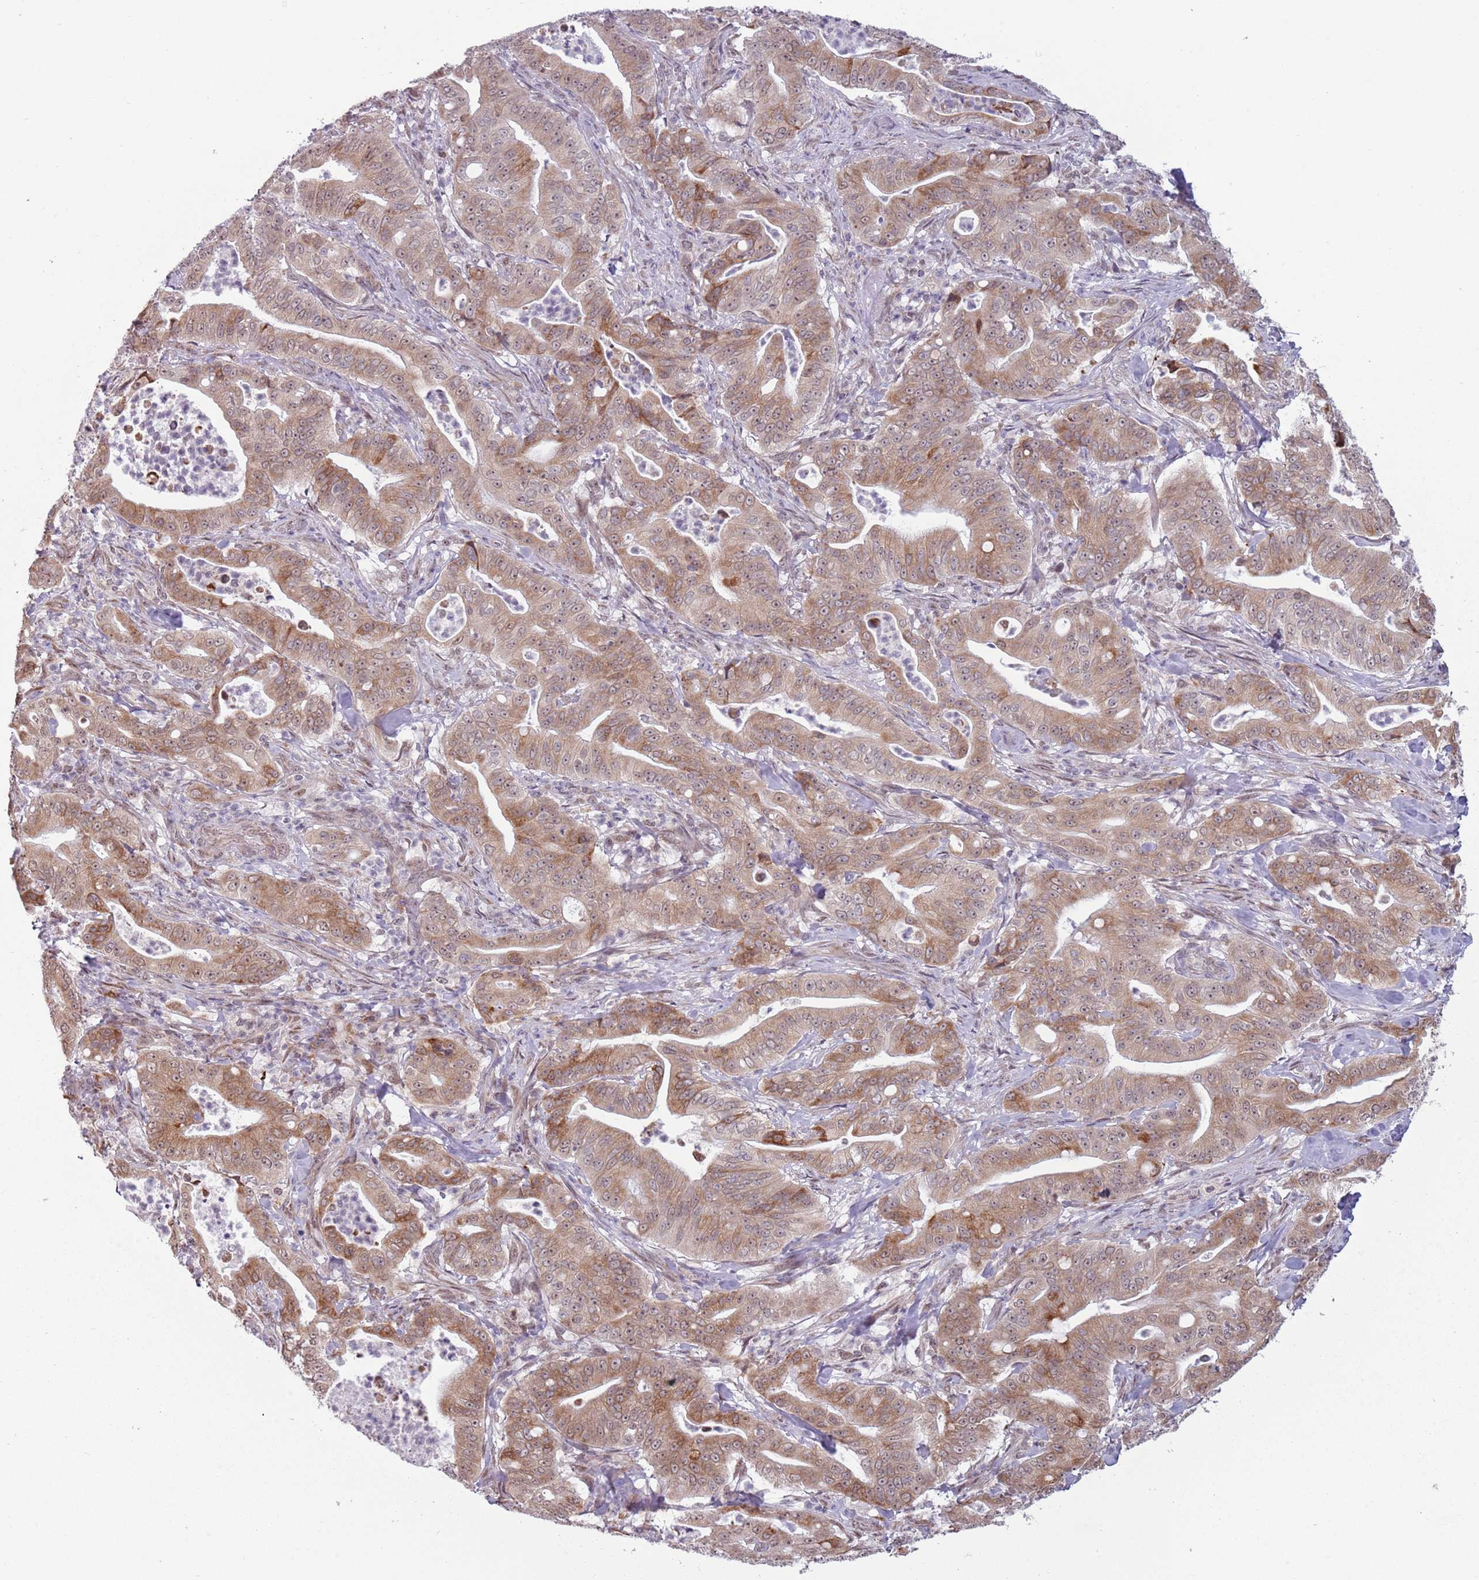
{"staining": {"intensity": "moderate", "quantity": ">75%", "location": "cytoplasmic/membranous"}, "tissue": "pancreatic cancer", "cell_type": "Tumor cells", "image_type": "cancer", "snomed": [{"axis": "morphology", "description": "Adenocarcinoma, NOS"}, {"axis": "topography", "description": "Pancreas"}], "caption": "Tumor cells show medium levels of moderate cytoplasmic/membranous staining in about >75% of cells in human pancreatic adenocarcinoma. (brown staining indicates protein expression, while blue staining denotes nuclei).", "gene": "BARD1", "patient": {"sex": "male", "age": 71}}